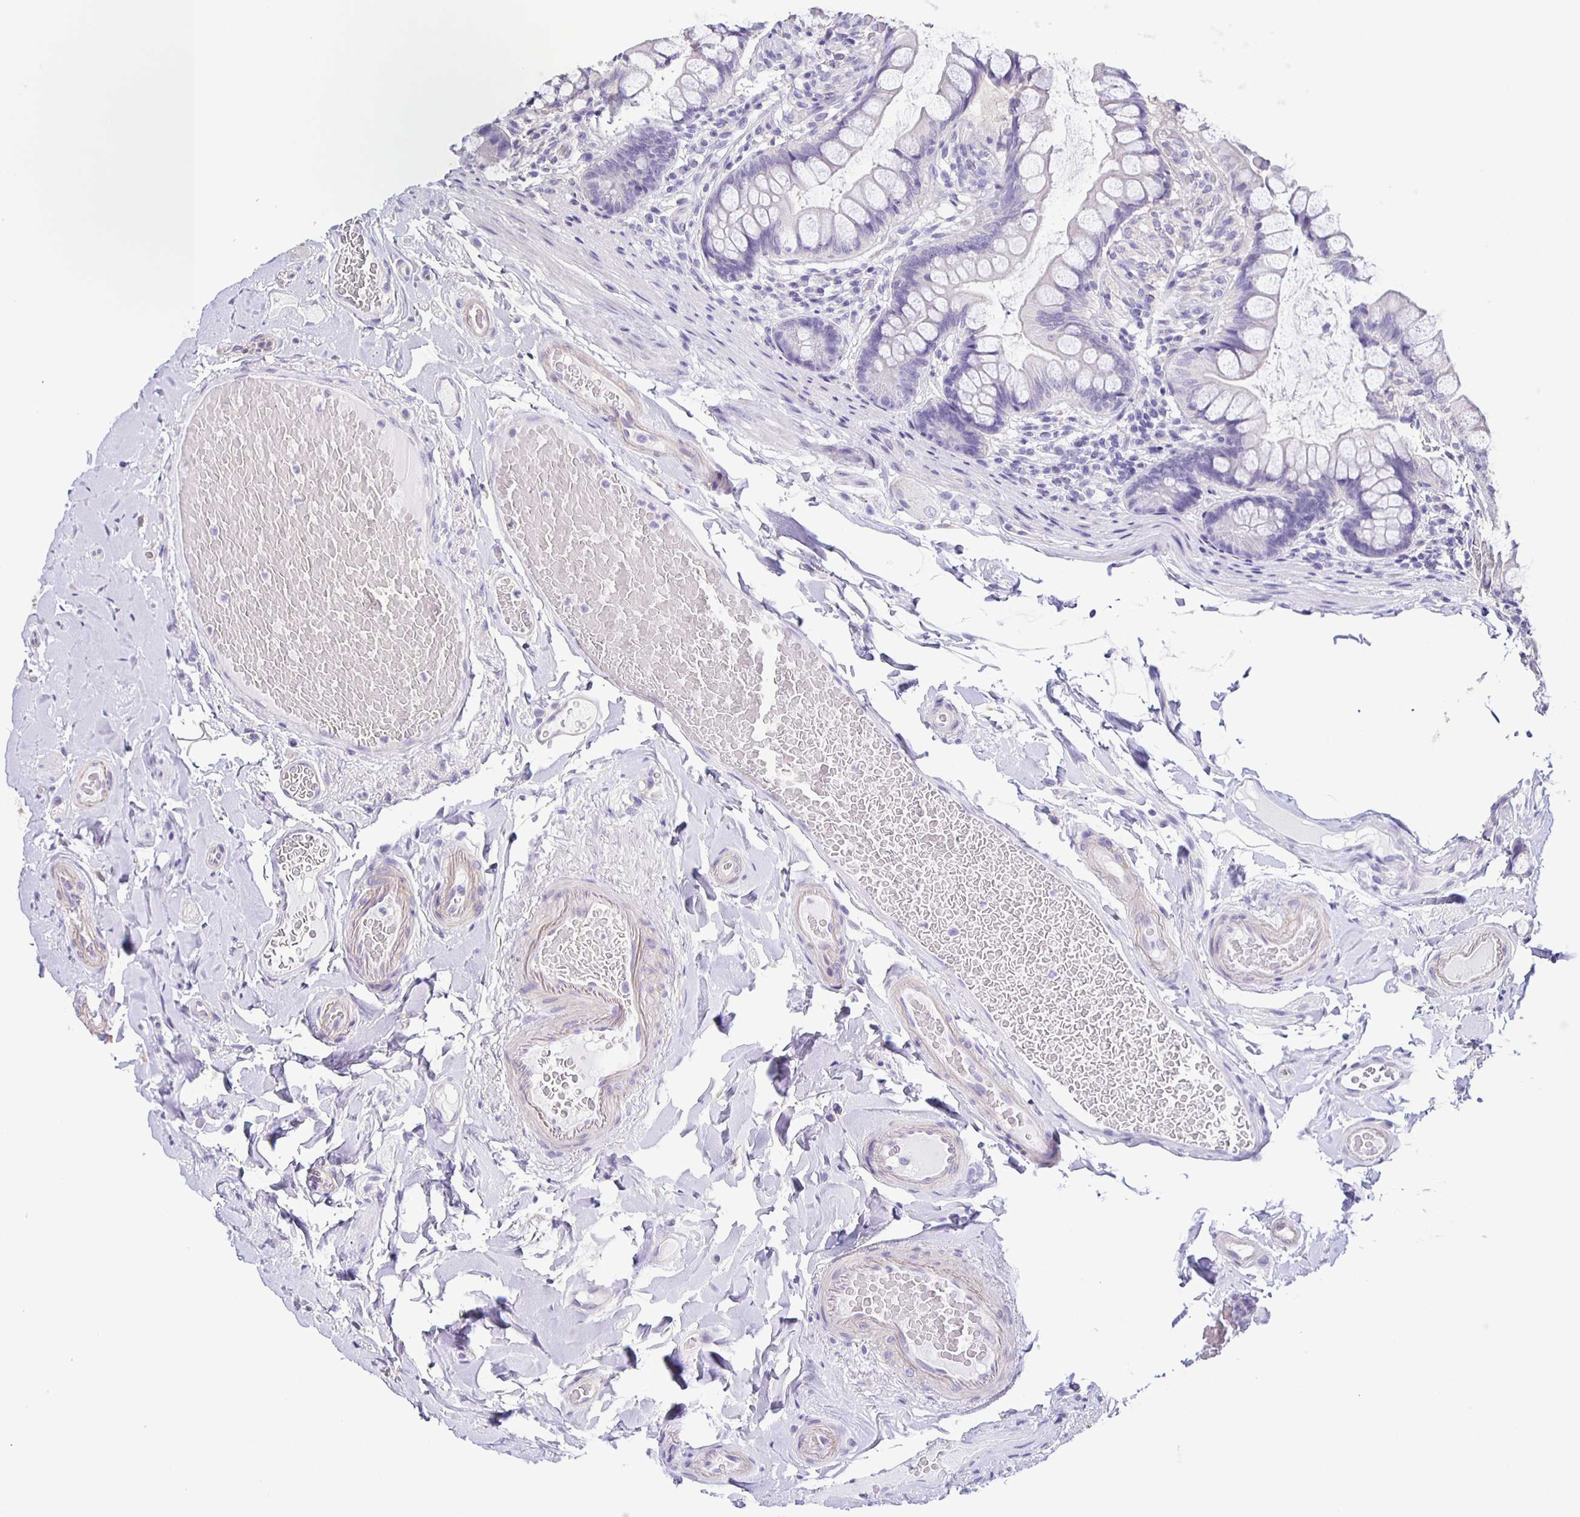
{"staining": {"intensity": "negative", "quantity": "none", "location": "none"}, "tissue": "small intestine", "cell_type": "Glandular cells", "image_type": "normal", "snomed": [{"axis": "morphology", "description": "Normal tissue, NOS"}, {"axis": "topography", "description": "Small intestine"}], "caption": "High magnification brightfield microscopy of normal small intestine stained with DAB (3,3'-diaminobenzidine) (brown) and counterstained with hematoxylin (blue): glandular cells show no significant staining. The staining is performed using DAB (3,3'-diaminobenzidine) brown chromogen with nuclei counter-stained in using hematoxylin.", "gene": "BOLL", "patient": {"sex": "male", "age": 70}}